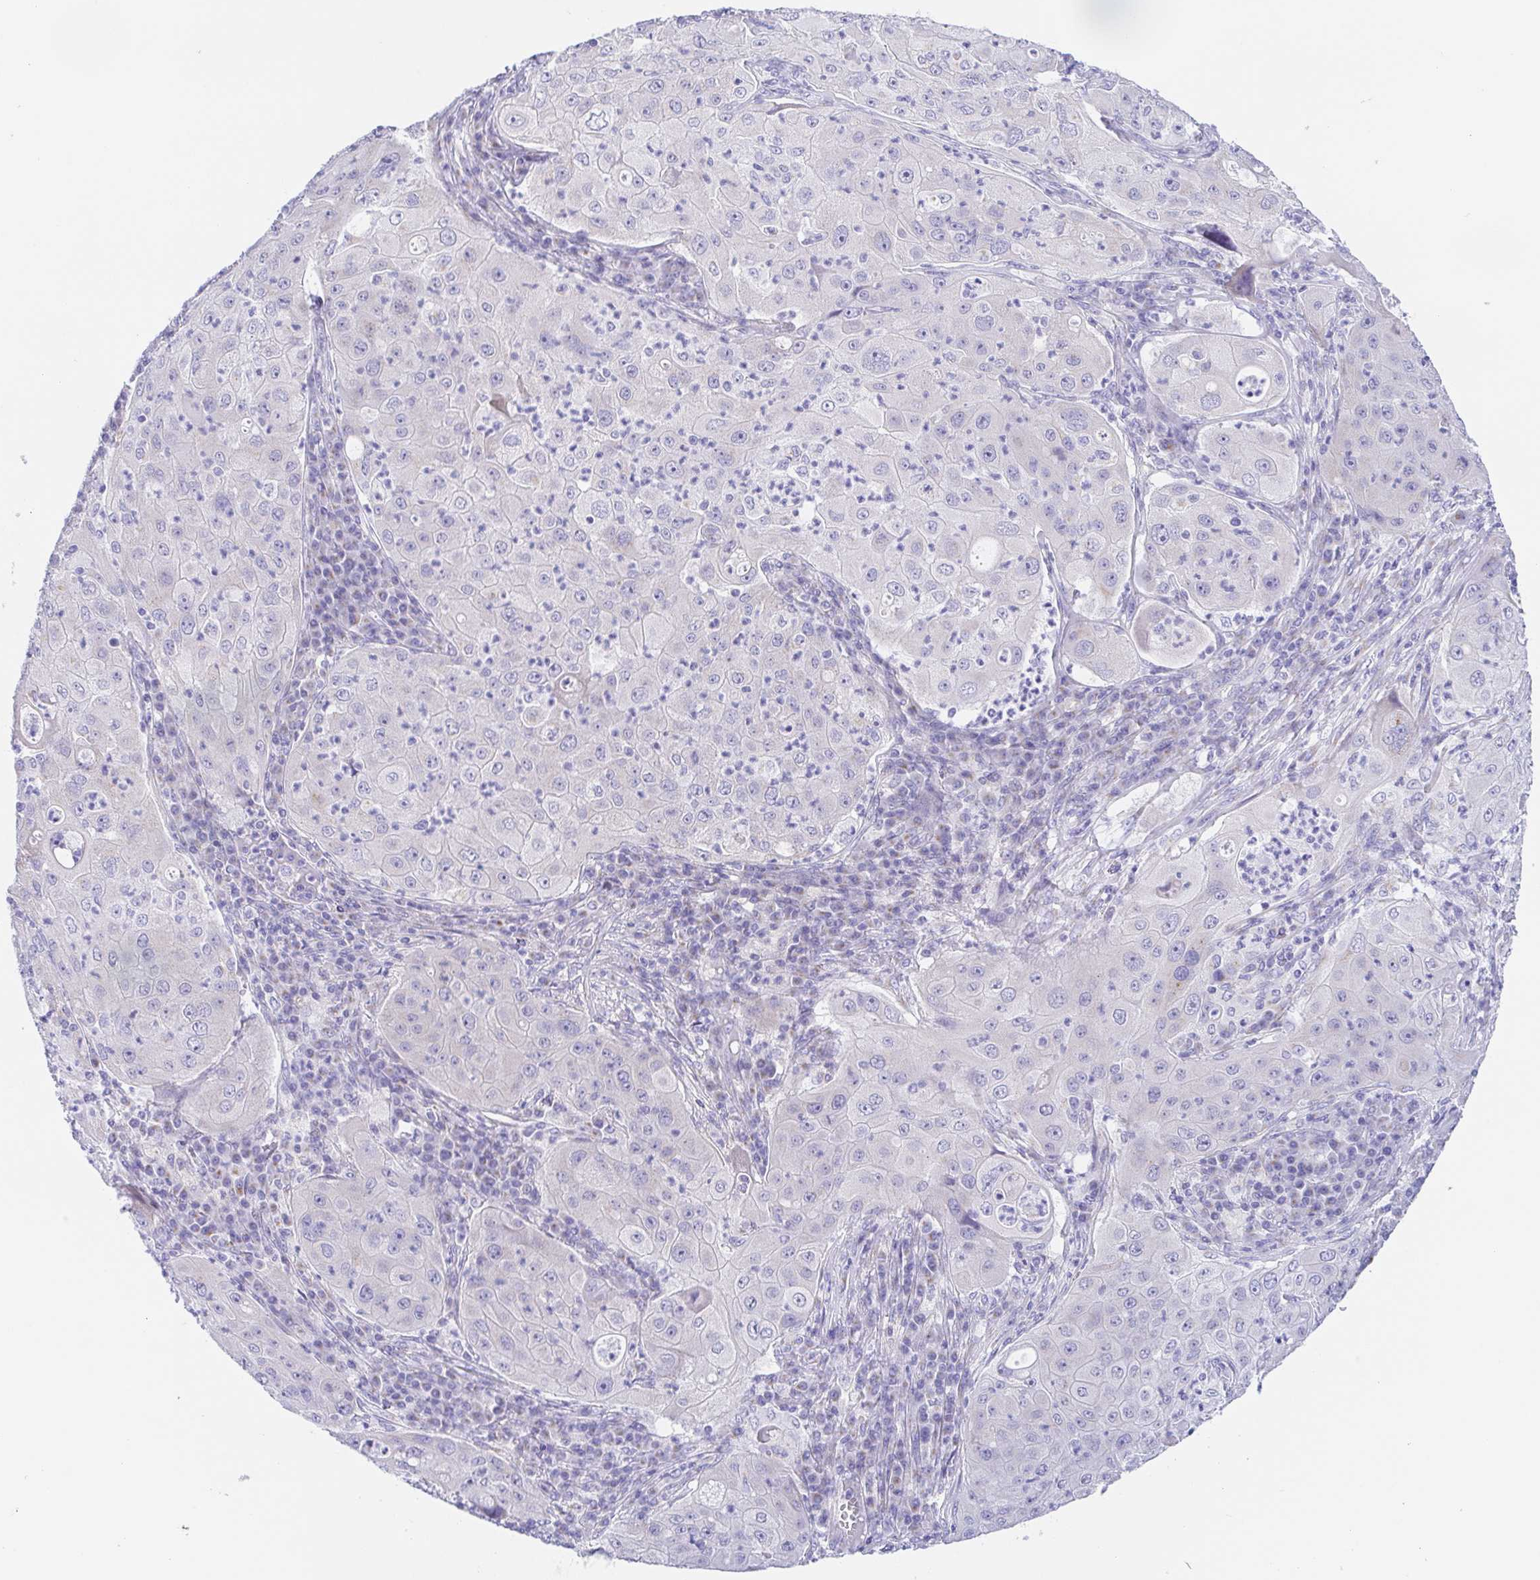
{"staining": {"intensity": "negative", "quantity": "none", "location": "none"}, "tissue": "lung cancer", "cell_type": "Tumor cells", "image_type": "cancer", "snomed": [{"axis": "morphology", "description": "Squamous cell carcinoma, NOS"}, {"axis": "topography", "description": "Lung"}], "caption": "IHC of lung cancer displays no expression in tumor cells.", "gene": "SCG3", "patient": {"sex": "female", "age": 59}}